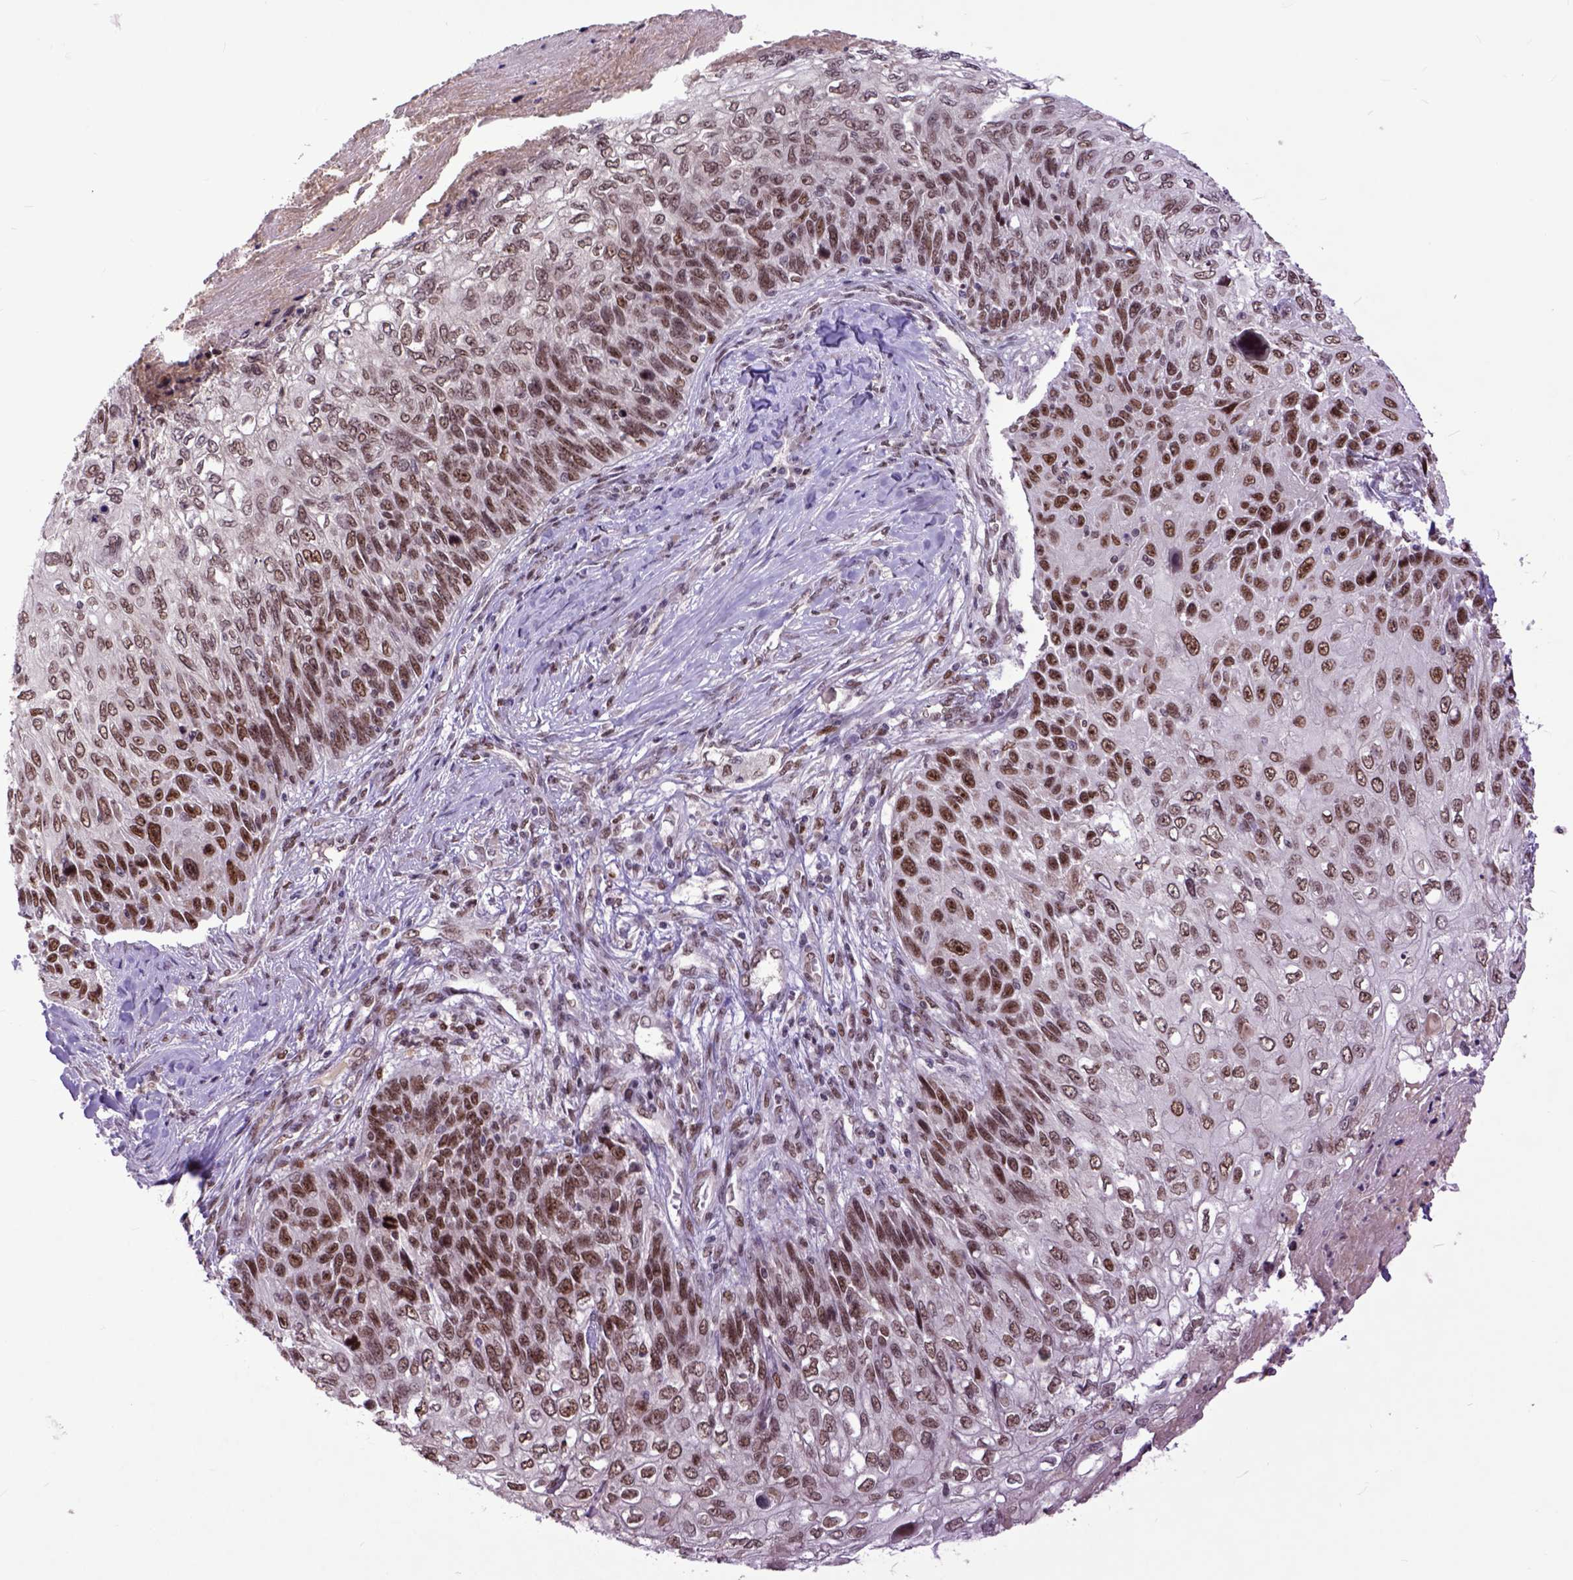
{"staining": {"intensity": "moderate", "quantity": ">75%", "location": "nuclear"}, "tissue": "skin cancer", "cell_type": "Tumor cells", "image_type": "cancer", "snomed": [{"axis": "morphology", "description": "Squamous cell carcinoma, NOS"}, {"axis": "topography", "description": "Skin"}], "caption": "Immunohistochemical staining of skin cancer (squamous cell carcinoma) demonstrates moderate nuclear protein positivity in approximately >75% of tumor cells. (brown staining indicates protein expression, while blue staining denotes nuclei).", "gene": "RCC2", "patient": {"sex": "male", "age": 92}}